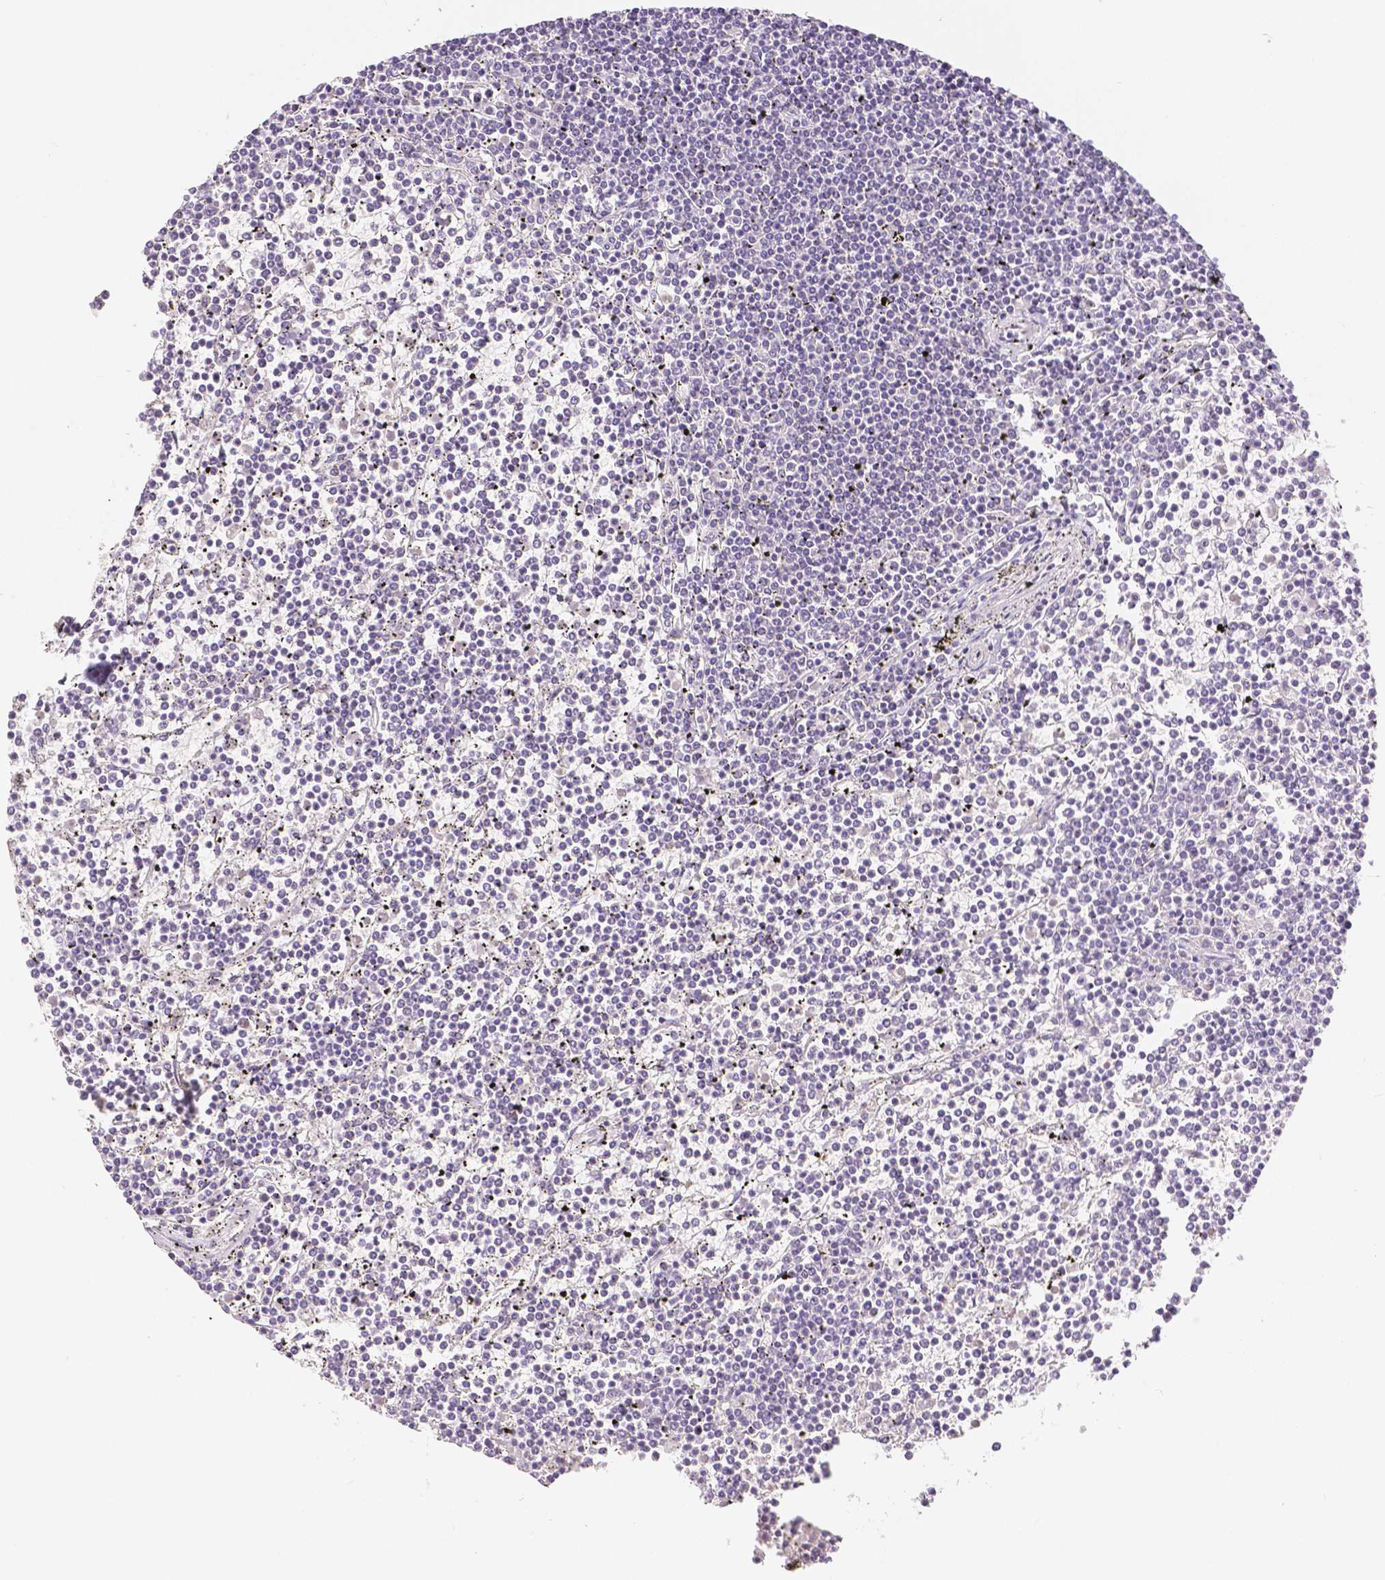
{"staining": {"intensity": "negative", "quantity": "none", "location": "none"}, "tissue": "lymphoma", "cell_type": "Tumor cells", "image_type": "cancer", "snomed": [{"axis": "morphology", "description": "Malignant lymphoma, non-Hodgkin's type, Low grade"}, {"axis": "topography", "description": "Spleen"}], "caption": "This histopathology image is of malignant lymphoma, non-Hodgkin's type (low-grade) stained with immunohistochemistry (IHC) to label a protein in brown with the nuclei are counter-stained blue. There is no expression in tumor cells. The staining is performed using DAB (3,3'-diaminobenzidine) brown chromogen with nuclei counter-stained in using hematoxylin.", "gene": "OCLN", "patient": {"sex": "female", "age": 19}}